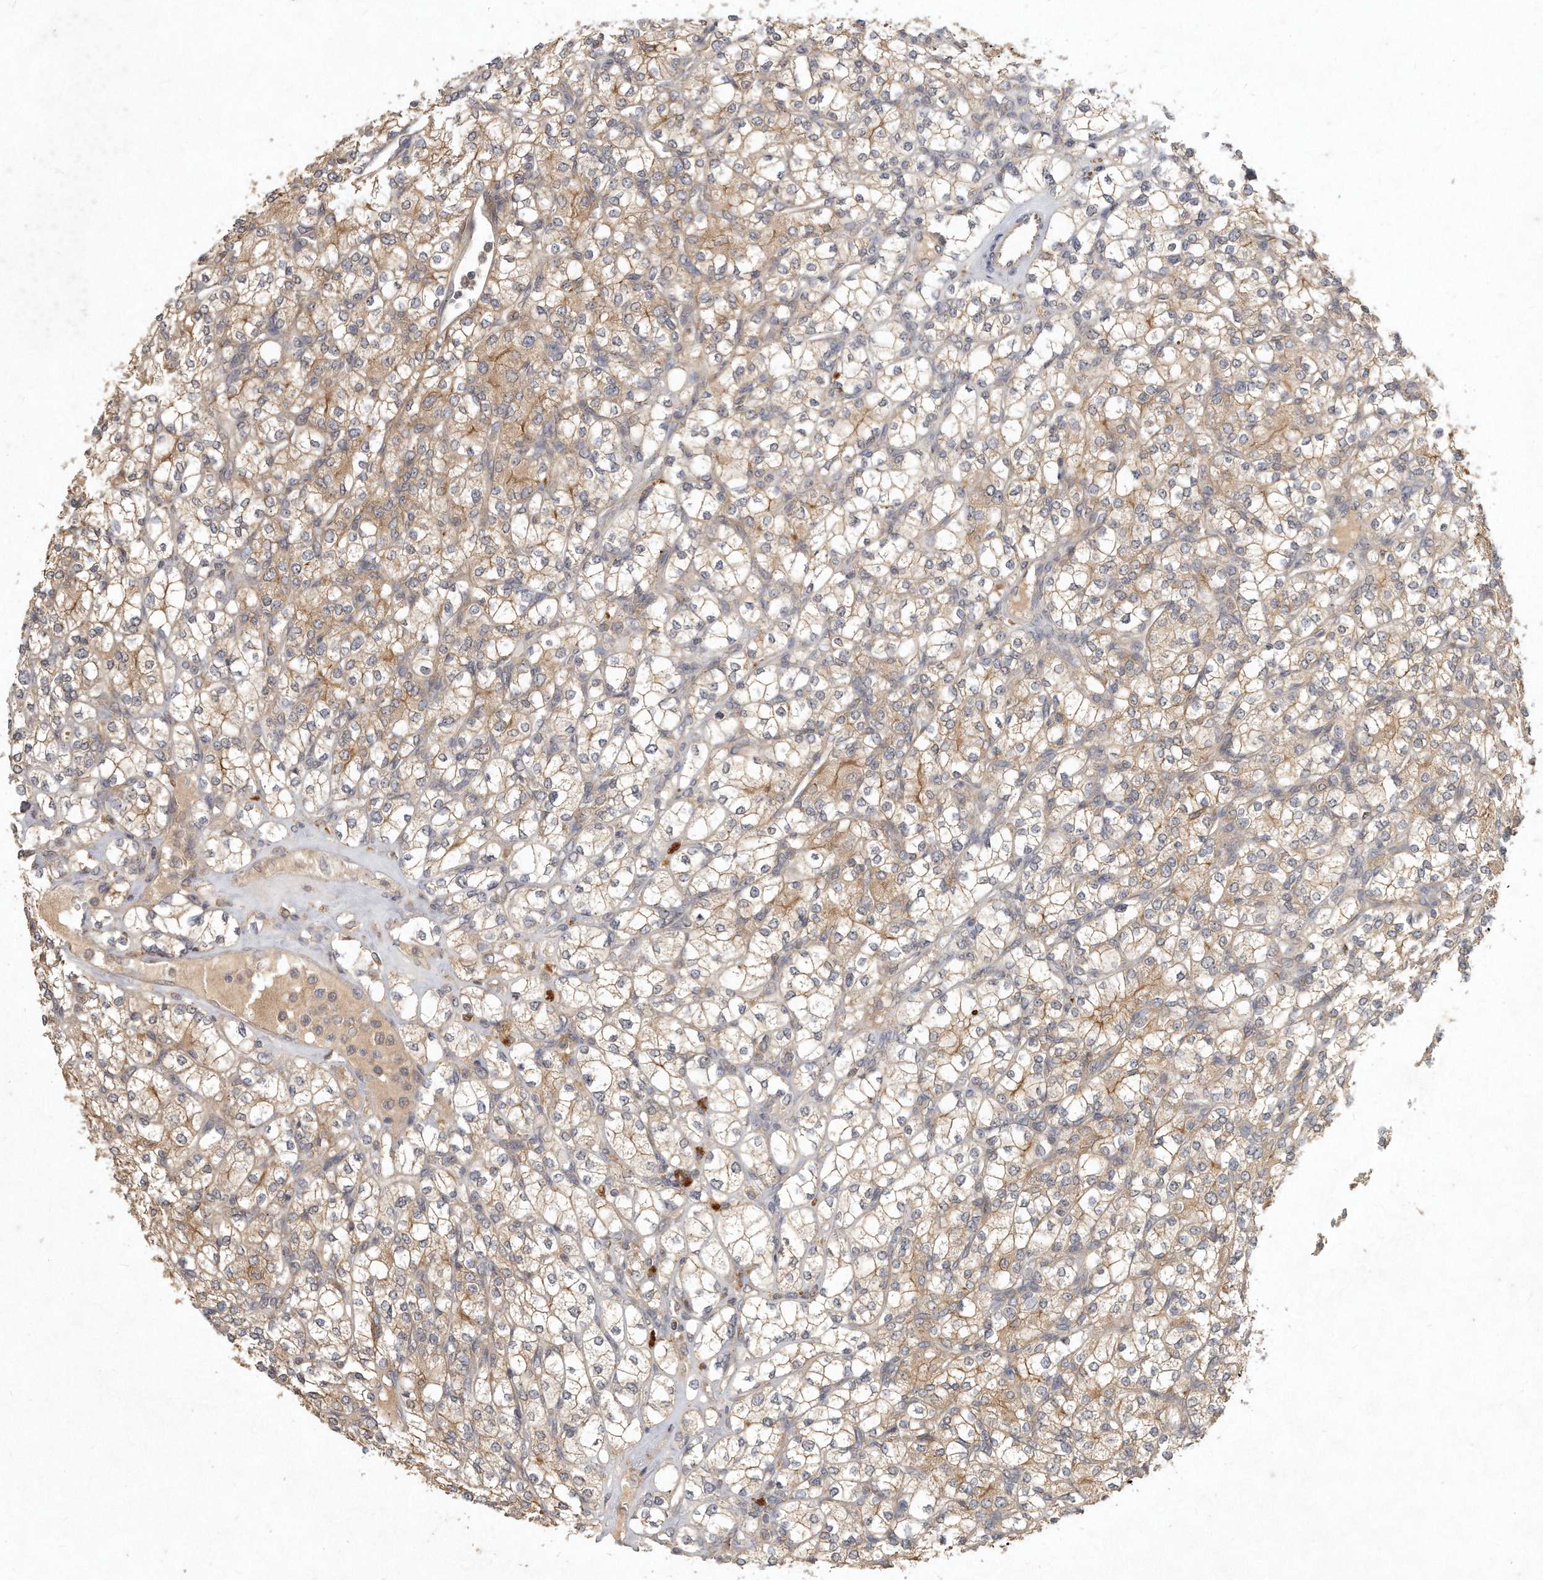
{"staining": {"intensity": "moderate", "quantity": ">75%", "location": "cytoplasmic/membranous"}, "tissue": "renal cancer", "cell_type": "Tumor cells", "image_type": "cancer", "snomed": [{"axis": "morphology", "description": "Adenocarcinoma, NOS"}, {"axis": "topography", "description": "Kidney"}], "caption": "Adenocarcinoma (renal) tissue demonstrates moderate cytoplasmic/membranous positivity in about >75% of tumor cells", "gene": "LGALS8", "patient": {"sex": "male", "age": 77}}